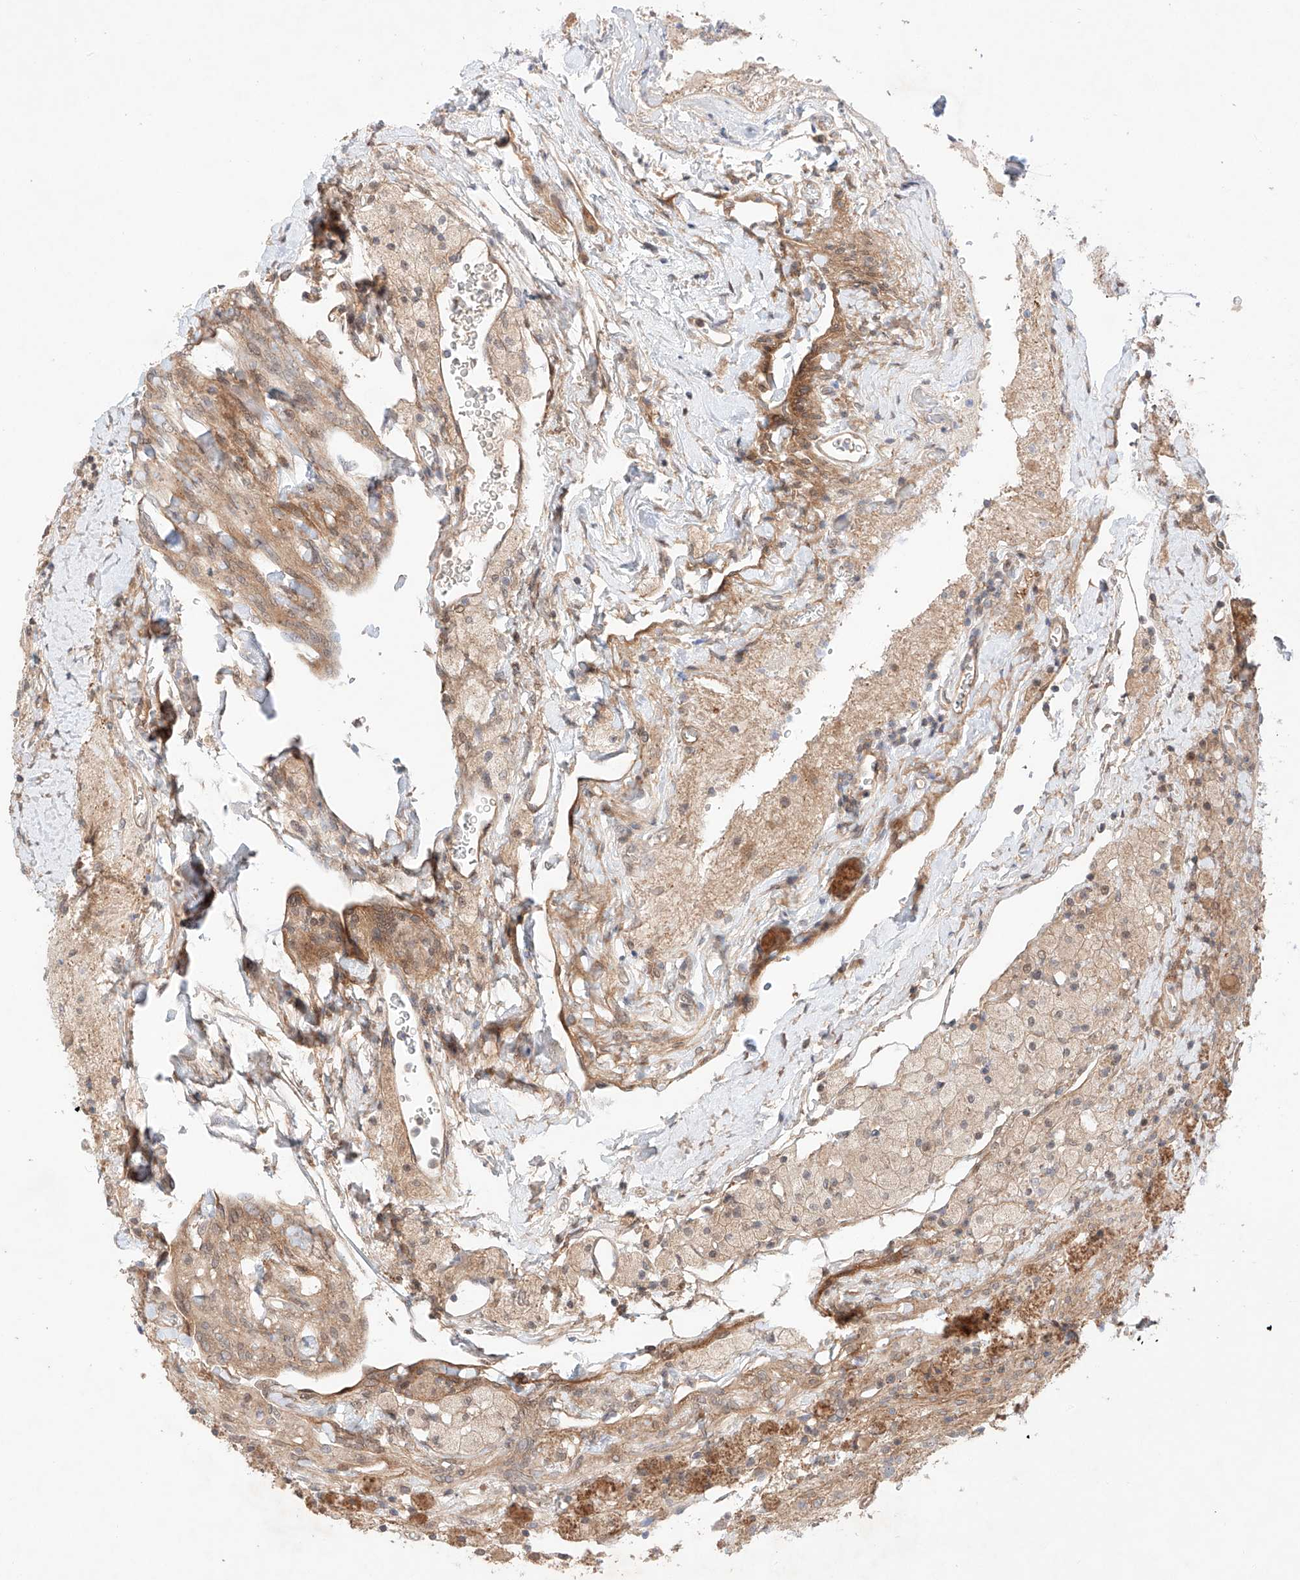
{"staining": {"intensity": "moderate", "quantity": "25%-75%", "location": "cytoplasmic/membranous"}, "tissue": "glioma", "cell_type": "Tumor cells", "image_type": "cancer", "snomed": [{"axis": "morphology", "description": "Glioma, malignant, High grade"}, {"axis": "topography", "description": "Brain"}], "caption": "Immunohistochemical staining of glioma demonstrates medium levels of moderate cytoplasmic/membranous protein staining in approximately 25%-75% of tumor cells.", "gene": "TSR2", "patient": {"sex": "male", "age": 34}}